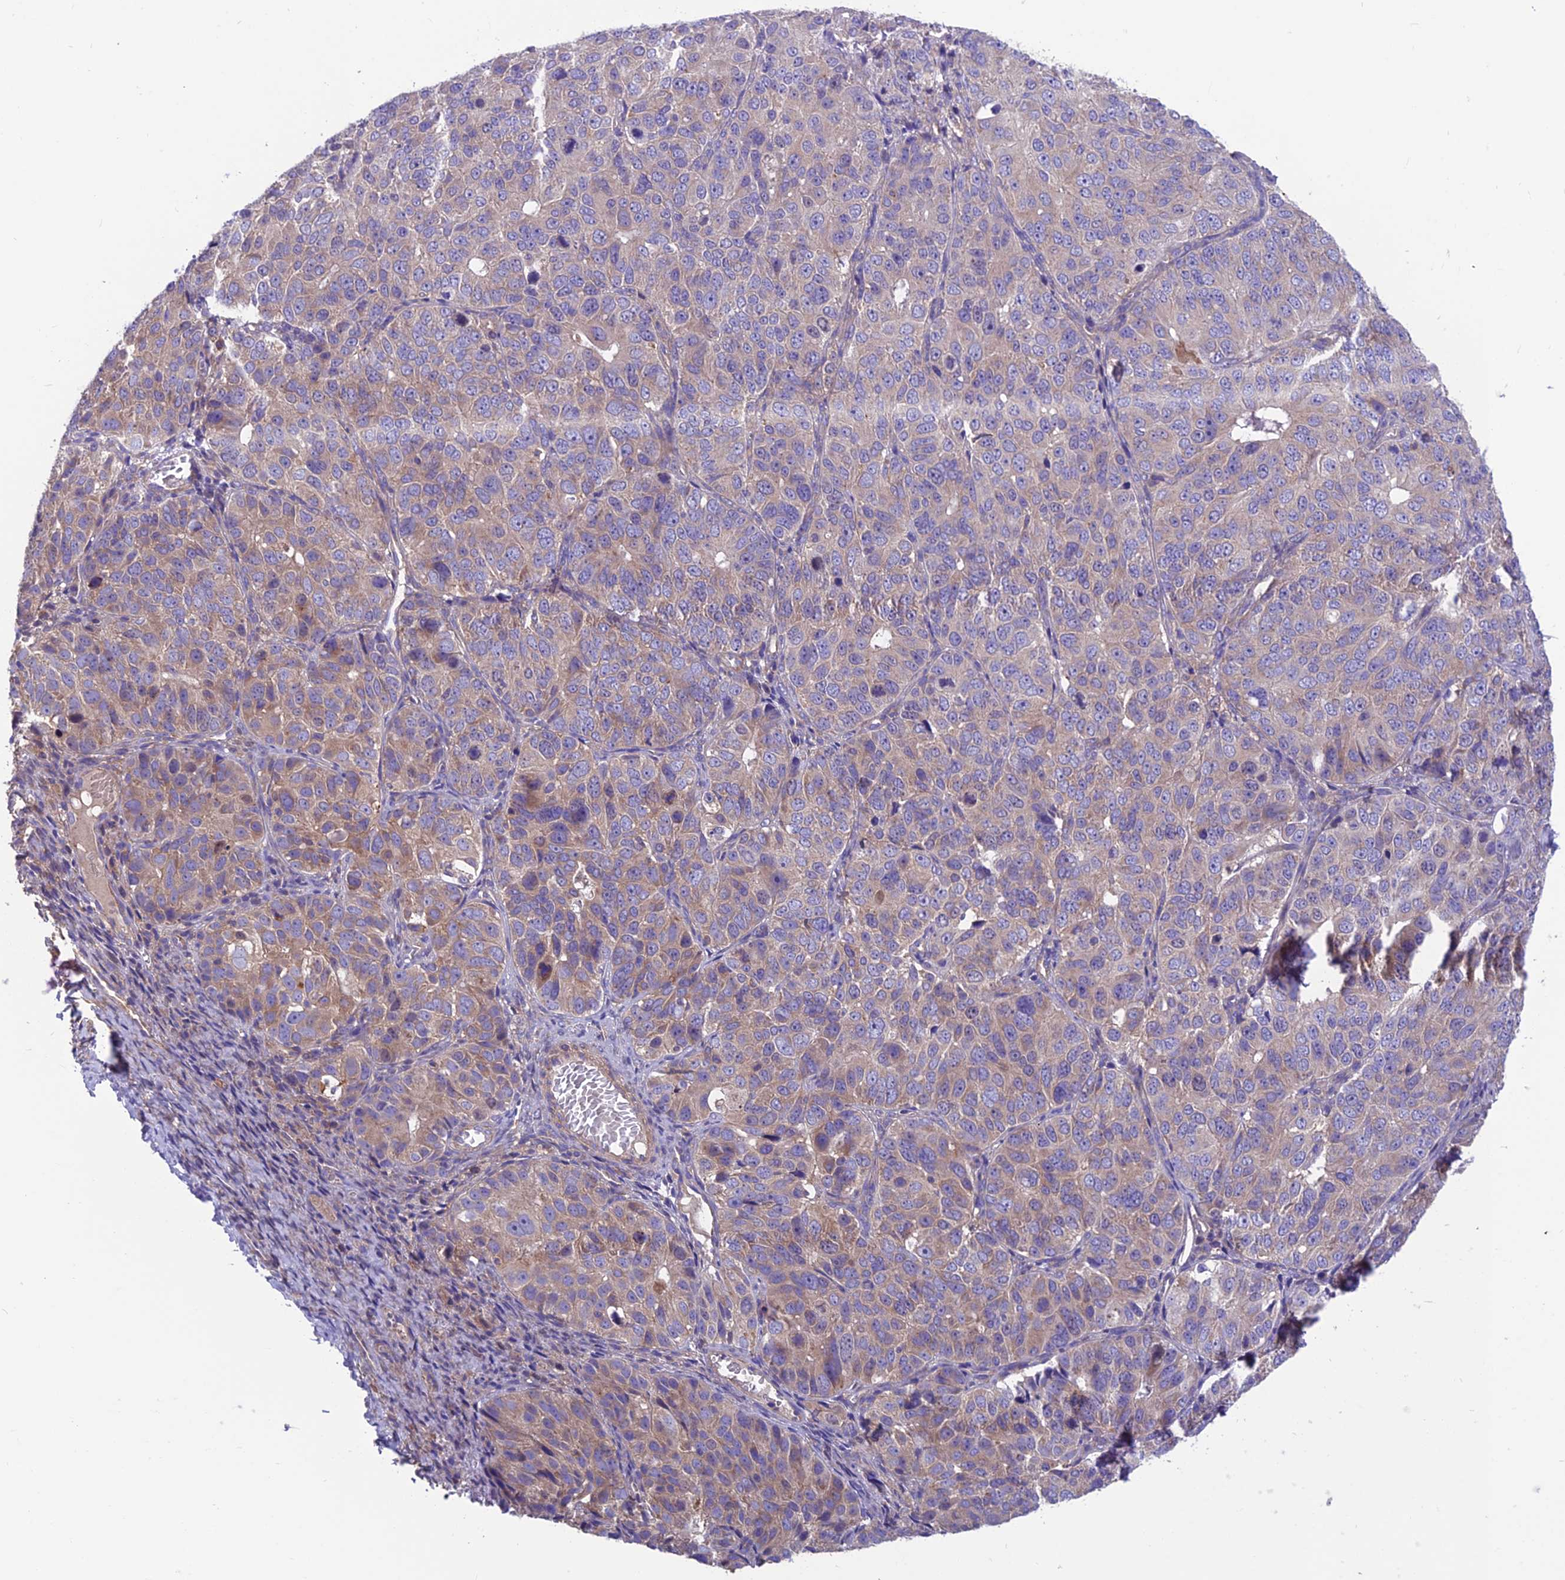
{"staining": {"intensity": "moderate", "quantity": "25%-75%", "location": "cytoplasmic/membranous"}, "tissue": "ovarian cancer", "cell_type": "Tumor cells", "image_type": "cancer", "snomed": [{"axis": "morphology", "description": "Carcinoma, endometroid"}, {"axis": "topography", "description": "Ovary"}], "caption": "The immunohistochemical stain shows moderate cytoplasmic/membranous expression in tumor cells of ovarian endometroid carcinoma tissue. (brown staining indicates protein expression, while blue staining denotes nuclei).", "gene": "VPS16", "patient": {"sex": "female", "age": 51}}